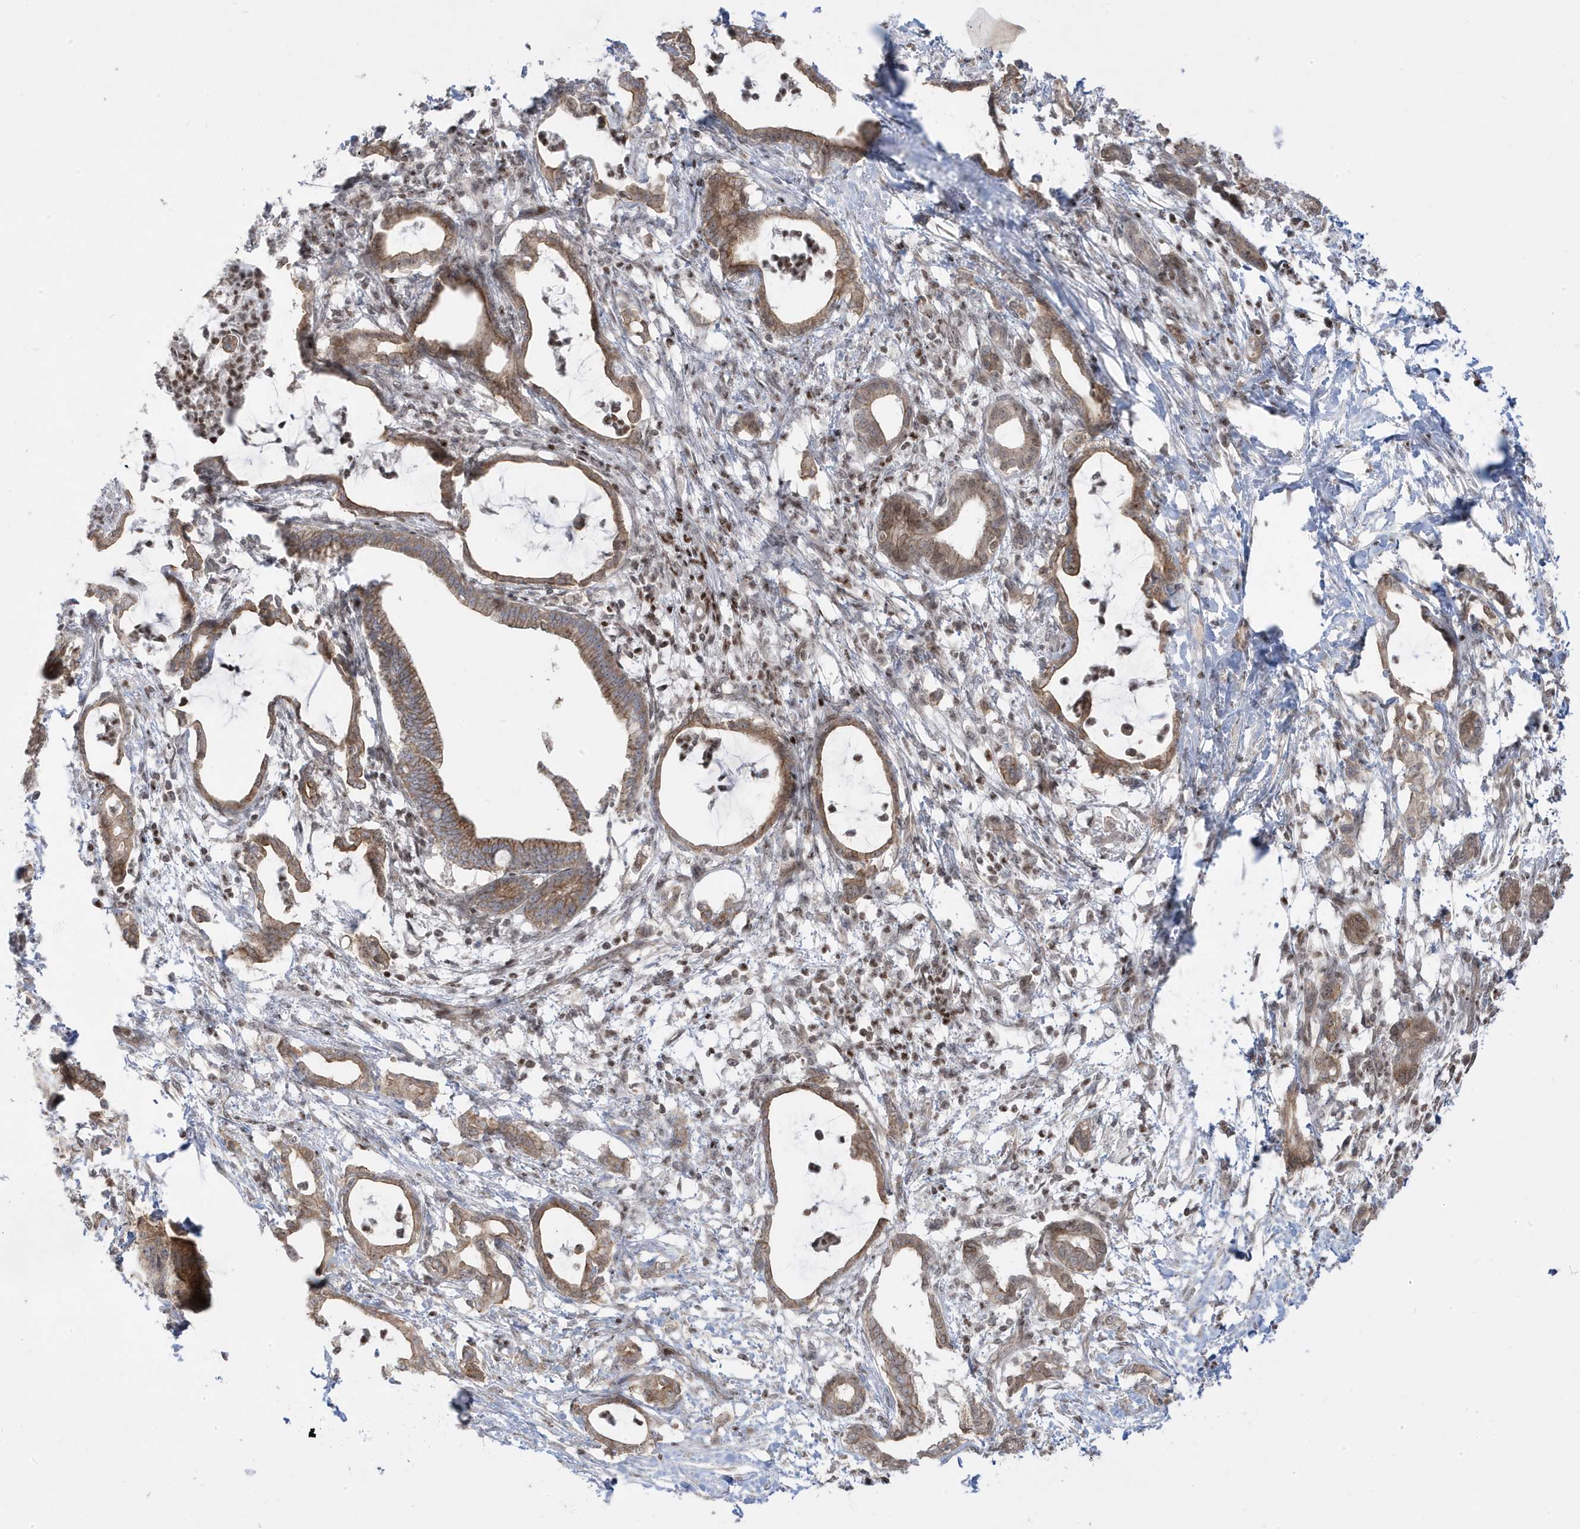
{"staining": {"intensity": "moderate", "quantity": ">75%", "location": "cytoplasmic/membranous"}, "tissue": "pancreatic cancer", "cell_type": "Tumor cells", "image_type": "cancer", "snomed": [{"axis": "morphology", "description": "Adenocarcinoma, NOS"}, {"axis": "topography", "description": "Pancreas"}], "caption": "IHC of pancreatic cancer (adenocarcinoma) displays medium levels of moderate cytoplasmic/membranous expression in about >75% of tumor cells. (brown staining indicates protein expression, while blue staining denotes nuclei).", "gene": "DNAJC12", "patient": {"sex": "female", "age": 55}}